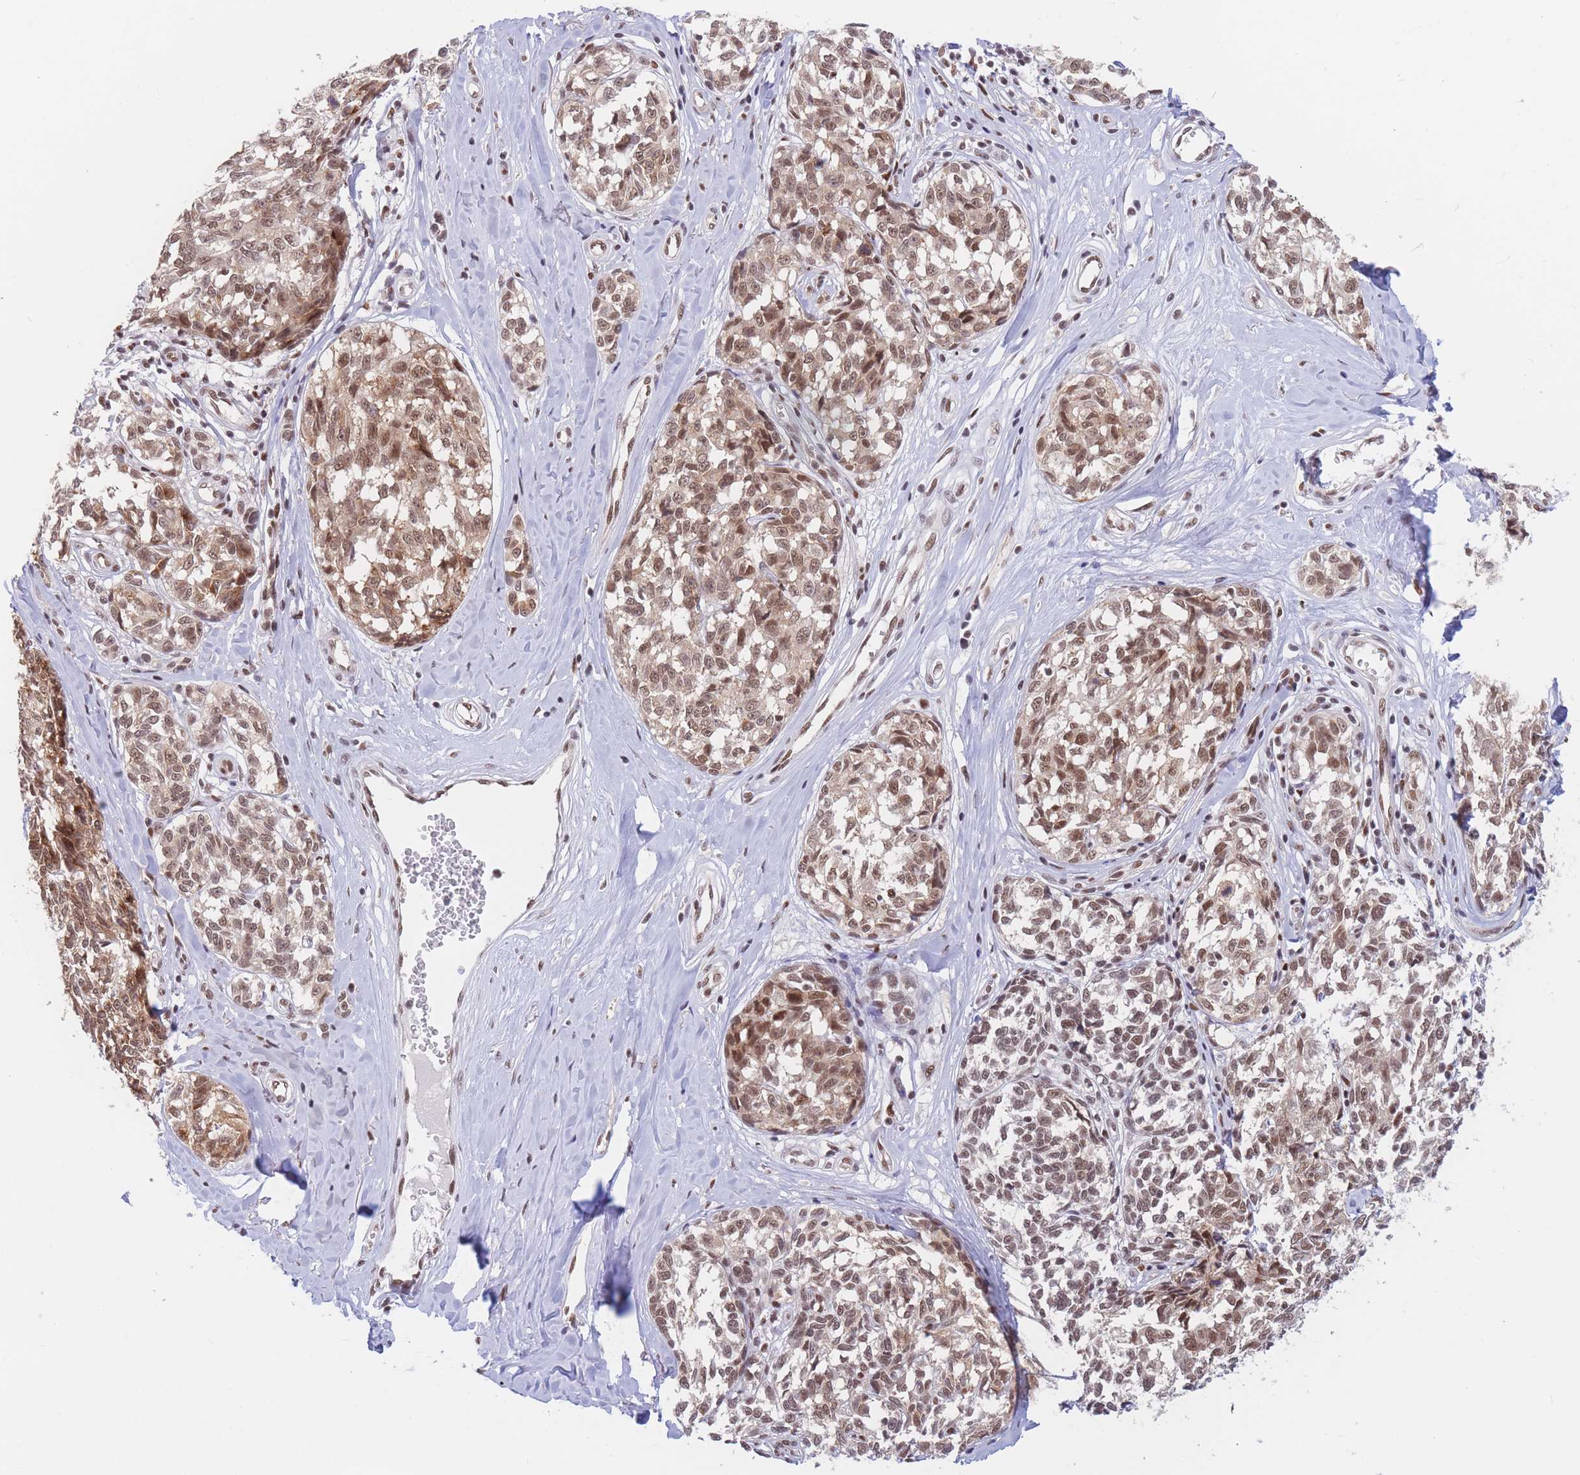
{"staining": {"intensity": "moderate", "quantity": ">75%", "location": "cytoplasmic/membranous,nuclear"}, "tissue": "melanoma", "cell_type": "Tumor cells", "image_type": "cancer", "snomed": [{"axis": "morphology", "description": "Normal tissue, NOS"}, {"axis": "morphology", "description": "Malignant melanoma, NOS"}, {"axis": "topography", "description": "Skin"}], "caption": "Protein staining by IHC displays moderate cytoplasmic/membranous and nuclear staining in approximately >75% of tumor cells in malignant melanoma.", "gene": "SMAD9", "patient": {"sex": "female", "age": 64}}